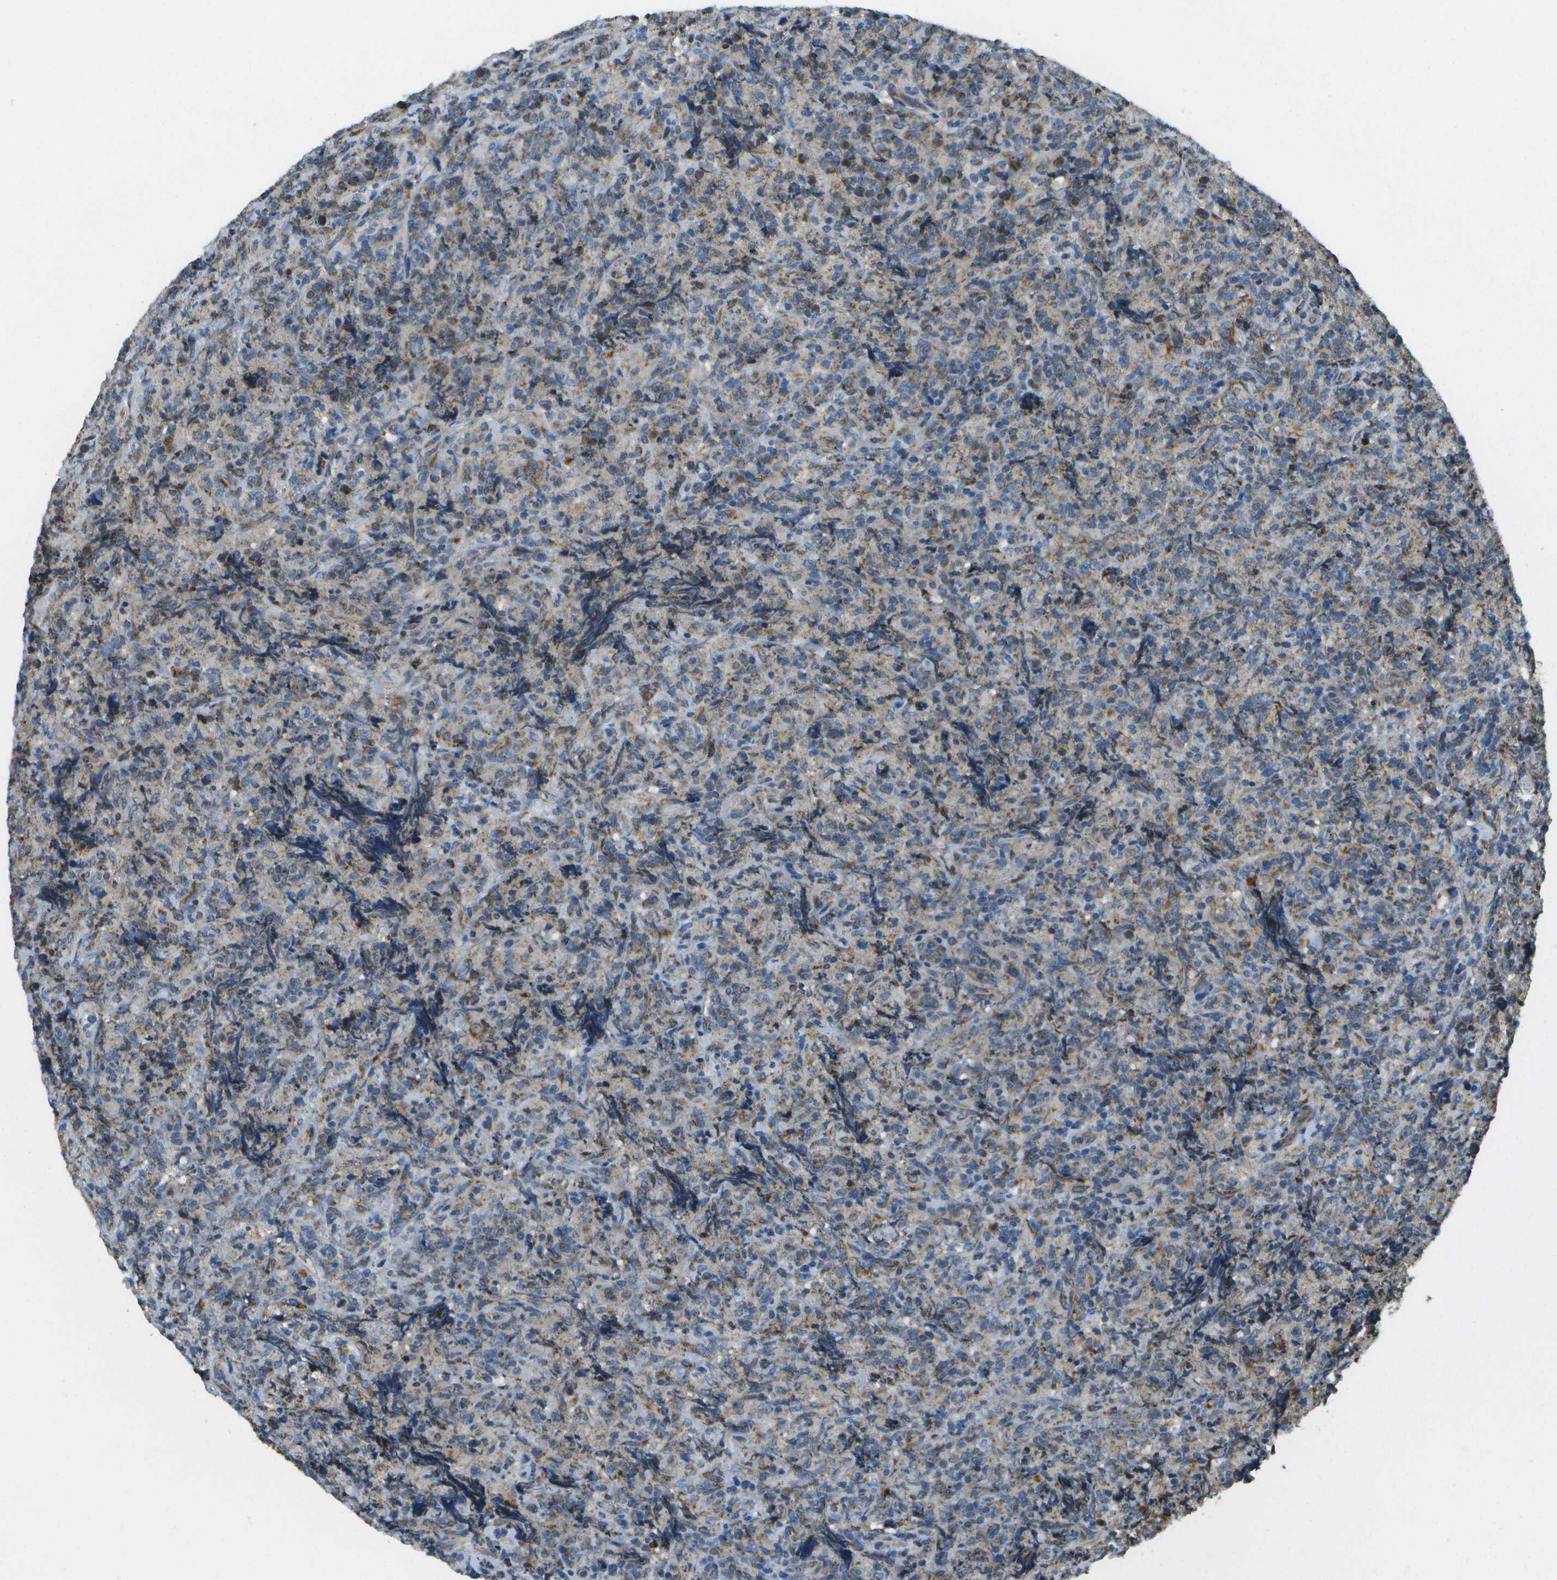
{"staining": {"intensity": "moderate", "quantity": ">75%", "location": "cytoplasmic/membranous"}, "tissue": "lymphoma", "cell_type": "Tumor cells", "image_type": "cancer", "snomed": [{"axis": "morphology", "description": "Malignant lymphoma, non-Hodgkin's type, High grade"}, {"axis": "topography", "description": "Tonsil"}], "caption": "Brown immunohistochemical staining in human high-grade malignant lymphoma, non-Hodgkin's type reveals moderate cytoplasmic/membranous expression in approximately >75% of tumor cells.", "gene": "NRK", "patient": {"sex": "female", "age": 36}}